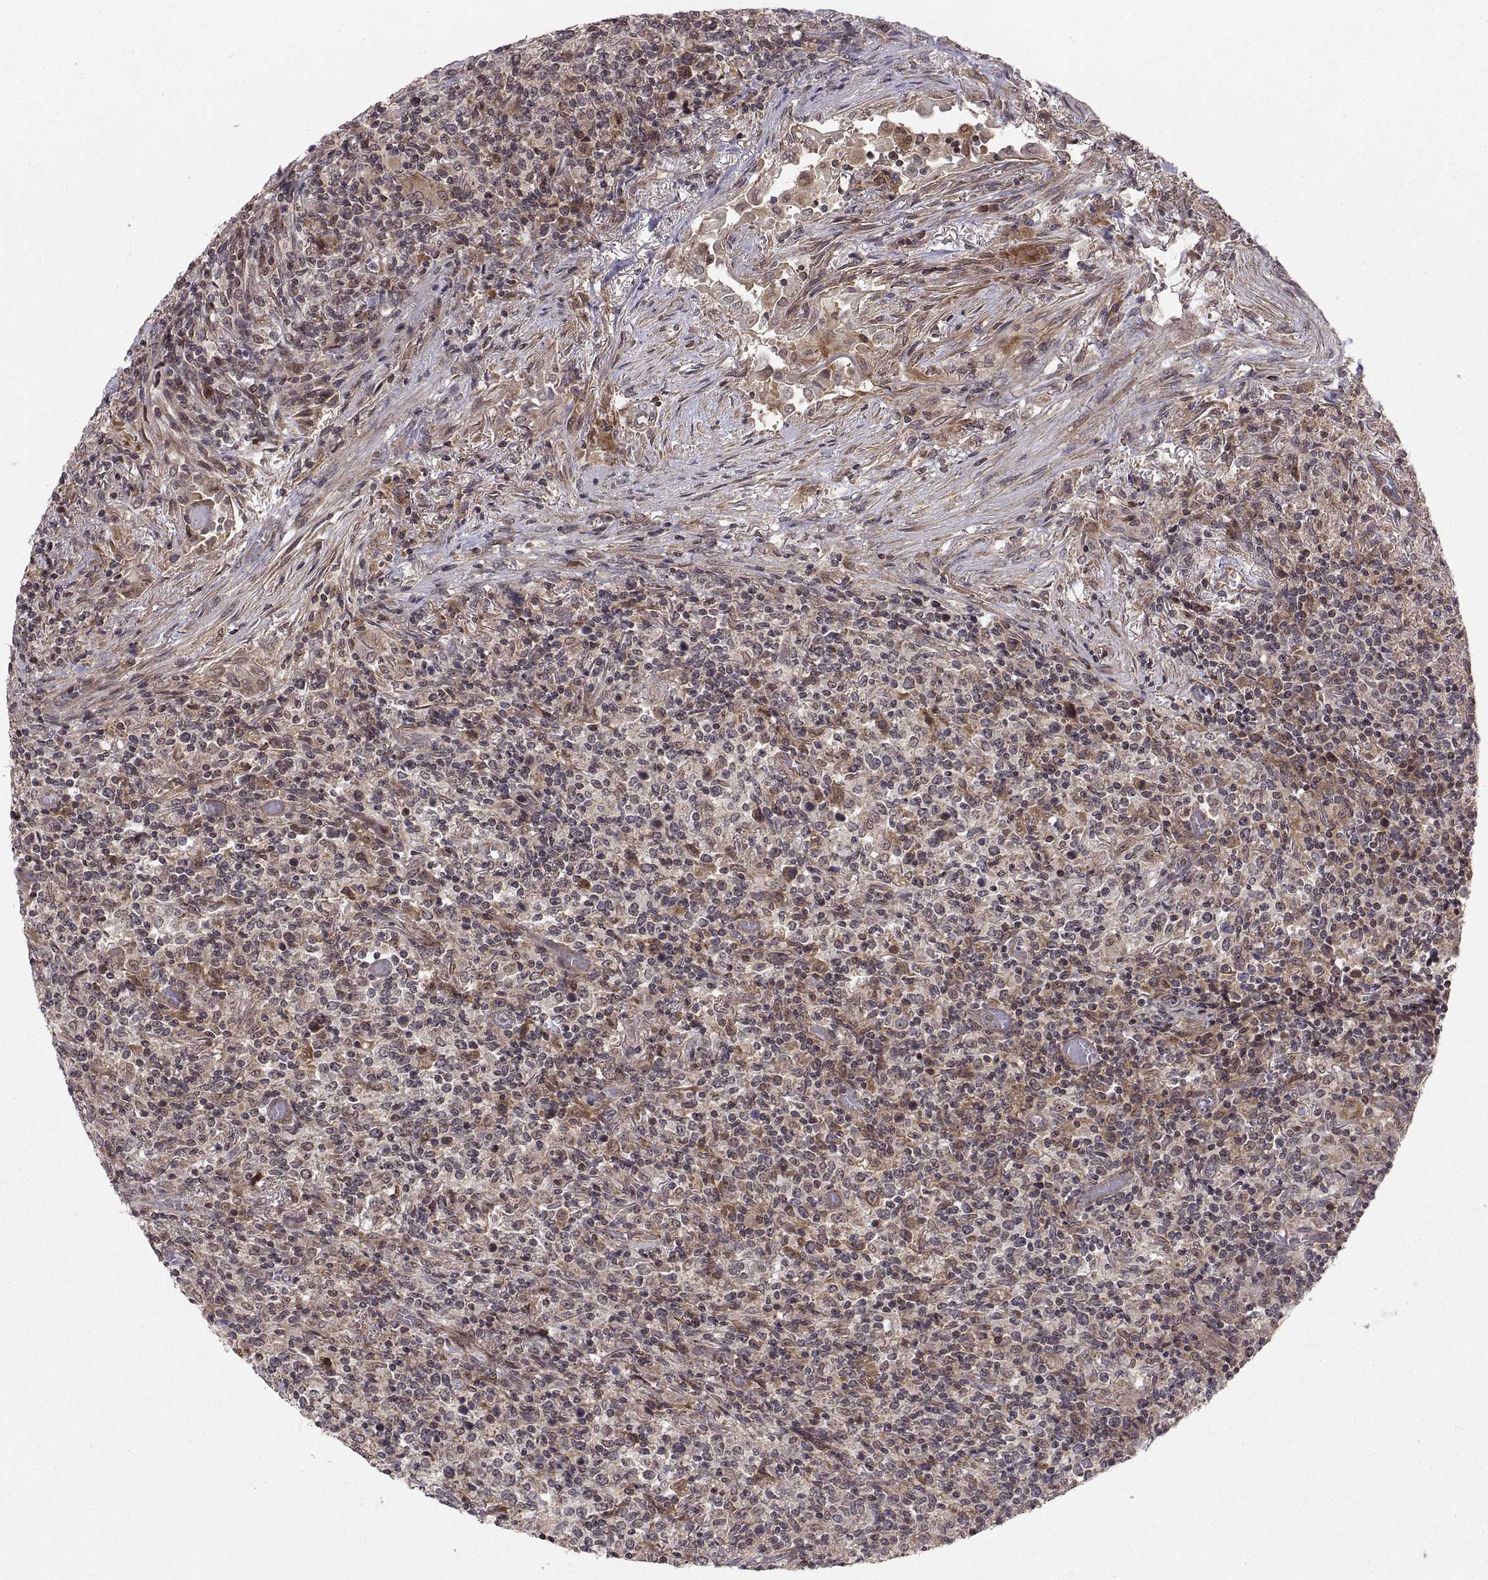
{"staining": {"intensity": "negative", "quantity": "none", "location": "none"}, "tissue": "lymphoma", "cell_type": "Tumor cells", "image_type": "cancer", "snomed": [{"axis": "morphology", "description": "Malignant lymphoma, non-Hodgkin's type, High grade"}, {"axis": "topography", "description": "Lung"}], "caption": "This is a micrograph of immunohistochemistry staining of high-grade malignant lymphoma, non-Hodgkin's type, which shows no expression in tumor cells. (Stains: DAB (3,3'-diaminobenzidine) immunohistochemistry (IHC) with hematoxylin counter stain, Microscopy: brightfield microscopy at high magnification).", "gene": "ABL2", "patient": {"sex": "male", "age": 79}}